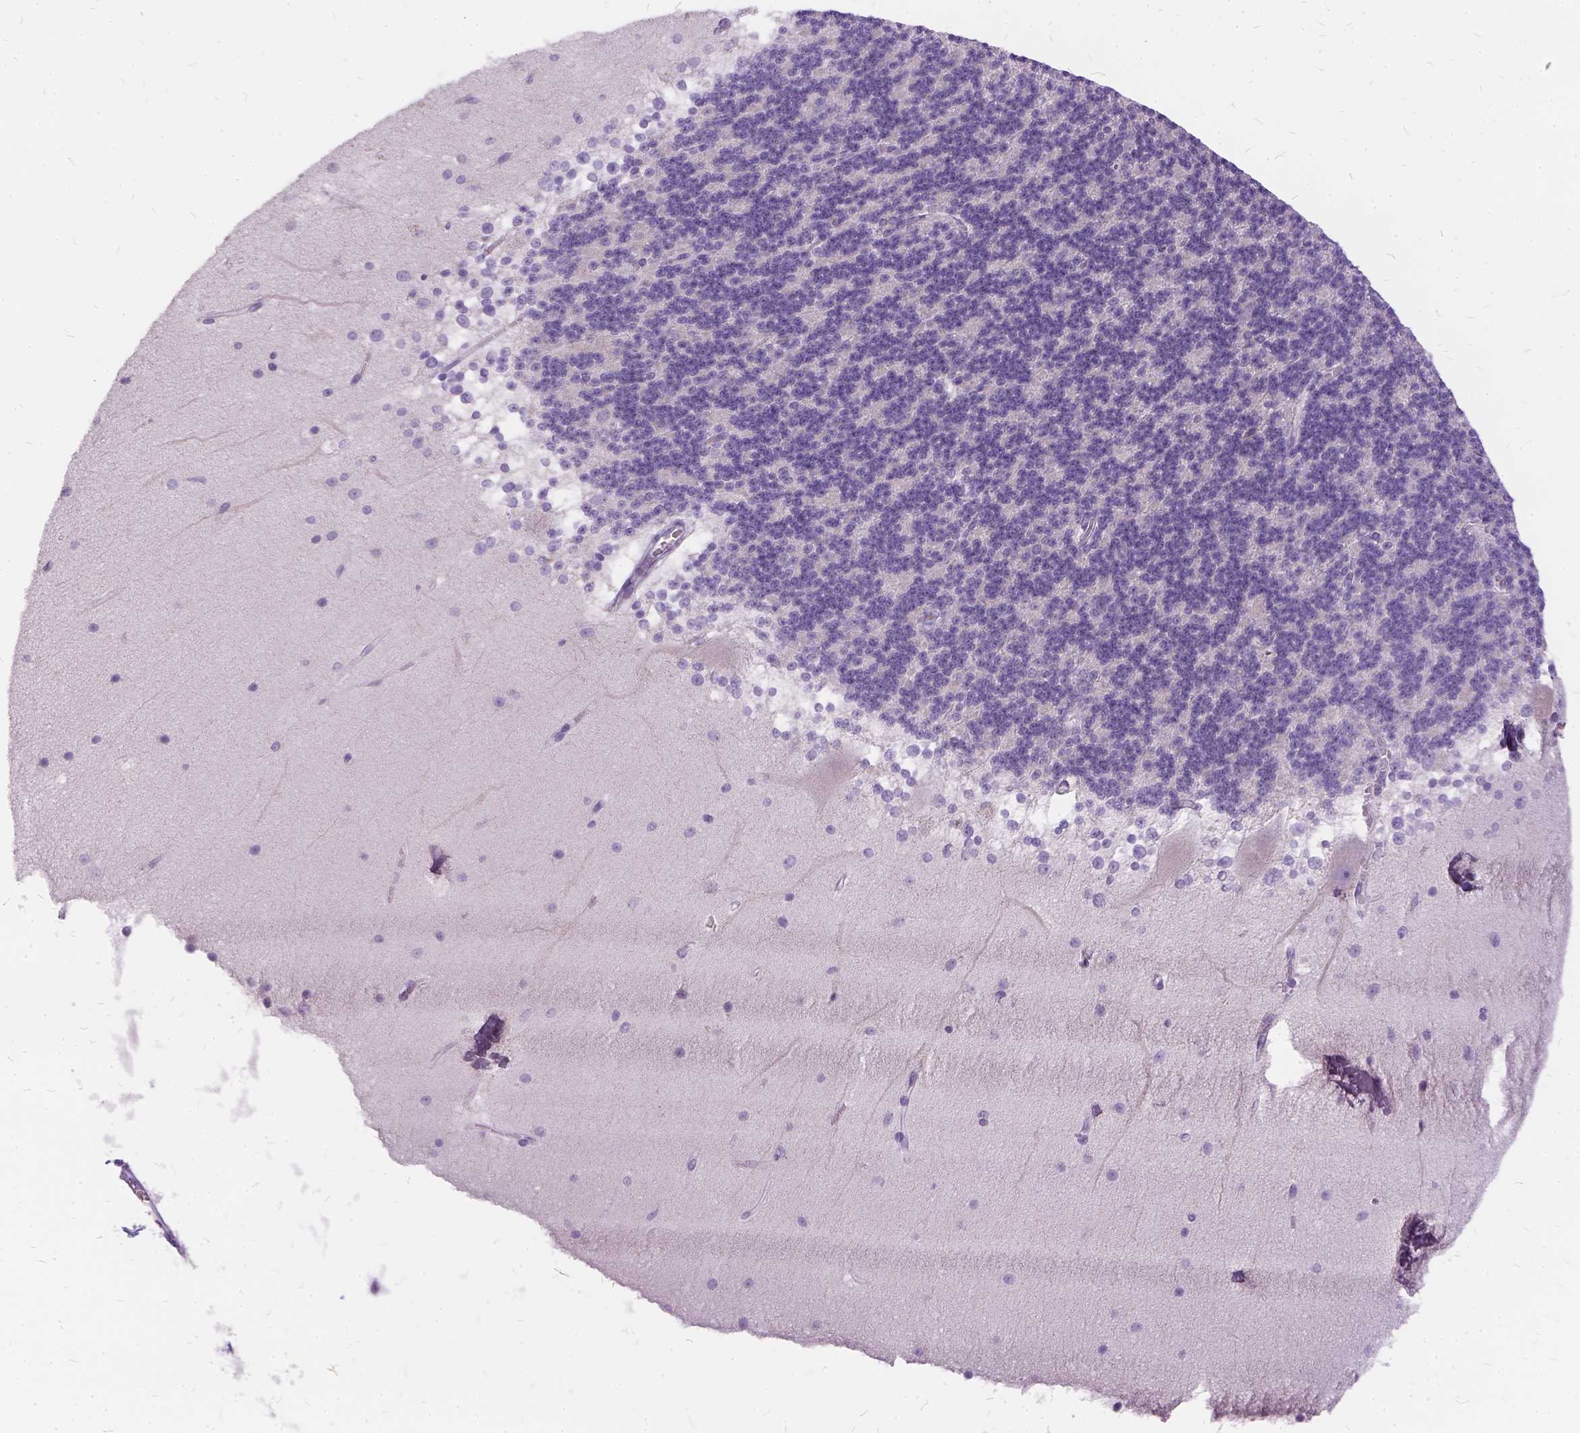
{"staining": {"intensity": "negative", "quantity": "none", "location": "none"}, "tissue": "cerebellum", "cell_type": "Cells in granular layer", "image_type": "normal", "snomed": [{"axis": "morphology", "description": "Normal tissue, NOS"}, {"axis": "topography", "description": "Cerebellum"}], "caption": "High power microscopy photomicrograph of an IHC histopathology image of normal cerebellum, revealing no significant positivity in cells in granular layer.", "gene": "FDX1", "patient": {"sex": "female", "age": 19}}